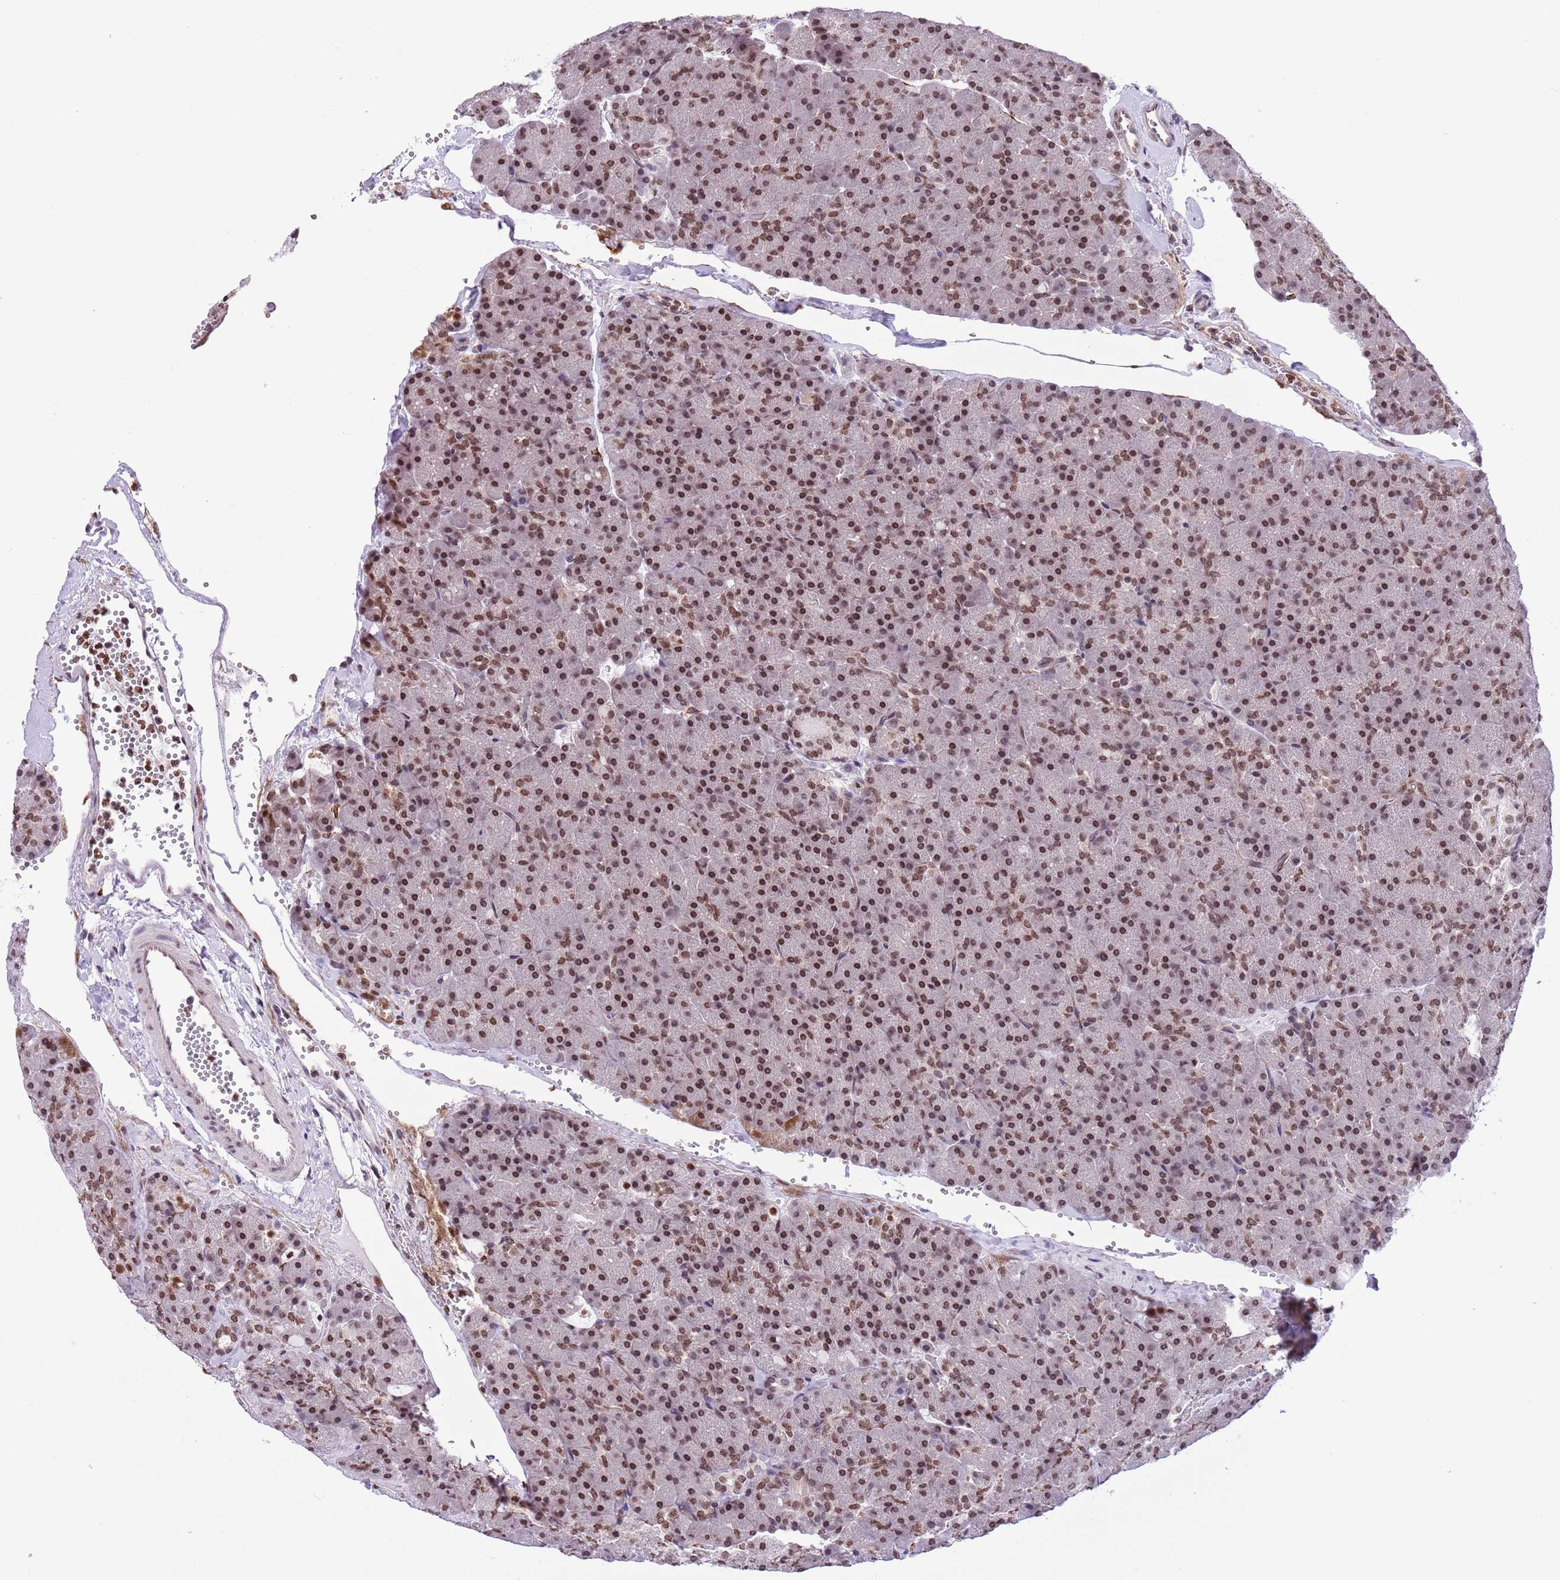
{"staining": {"intensity": "moderate", "quantity": ">75%", "location": "nuclear"}, "tissue": "pancreas", "cell_type": "Exocrine glandular cells", "image_type": "normal", "snomed": [{"axis": "morphology", "description": "Normal tissue, NOS"}, {"axis": "topography", "description": "Pancreas"}], "caption": "The histopathology image shows a brown stain indicating the presence of a protein in the nuclear of exocrine glandular cells in pancreas. (IHC, brightfield microscopy, high magnification).", "gene": "NRIP1", "patient": {"sex": "male", "age": 36}}